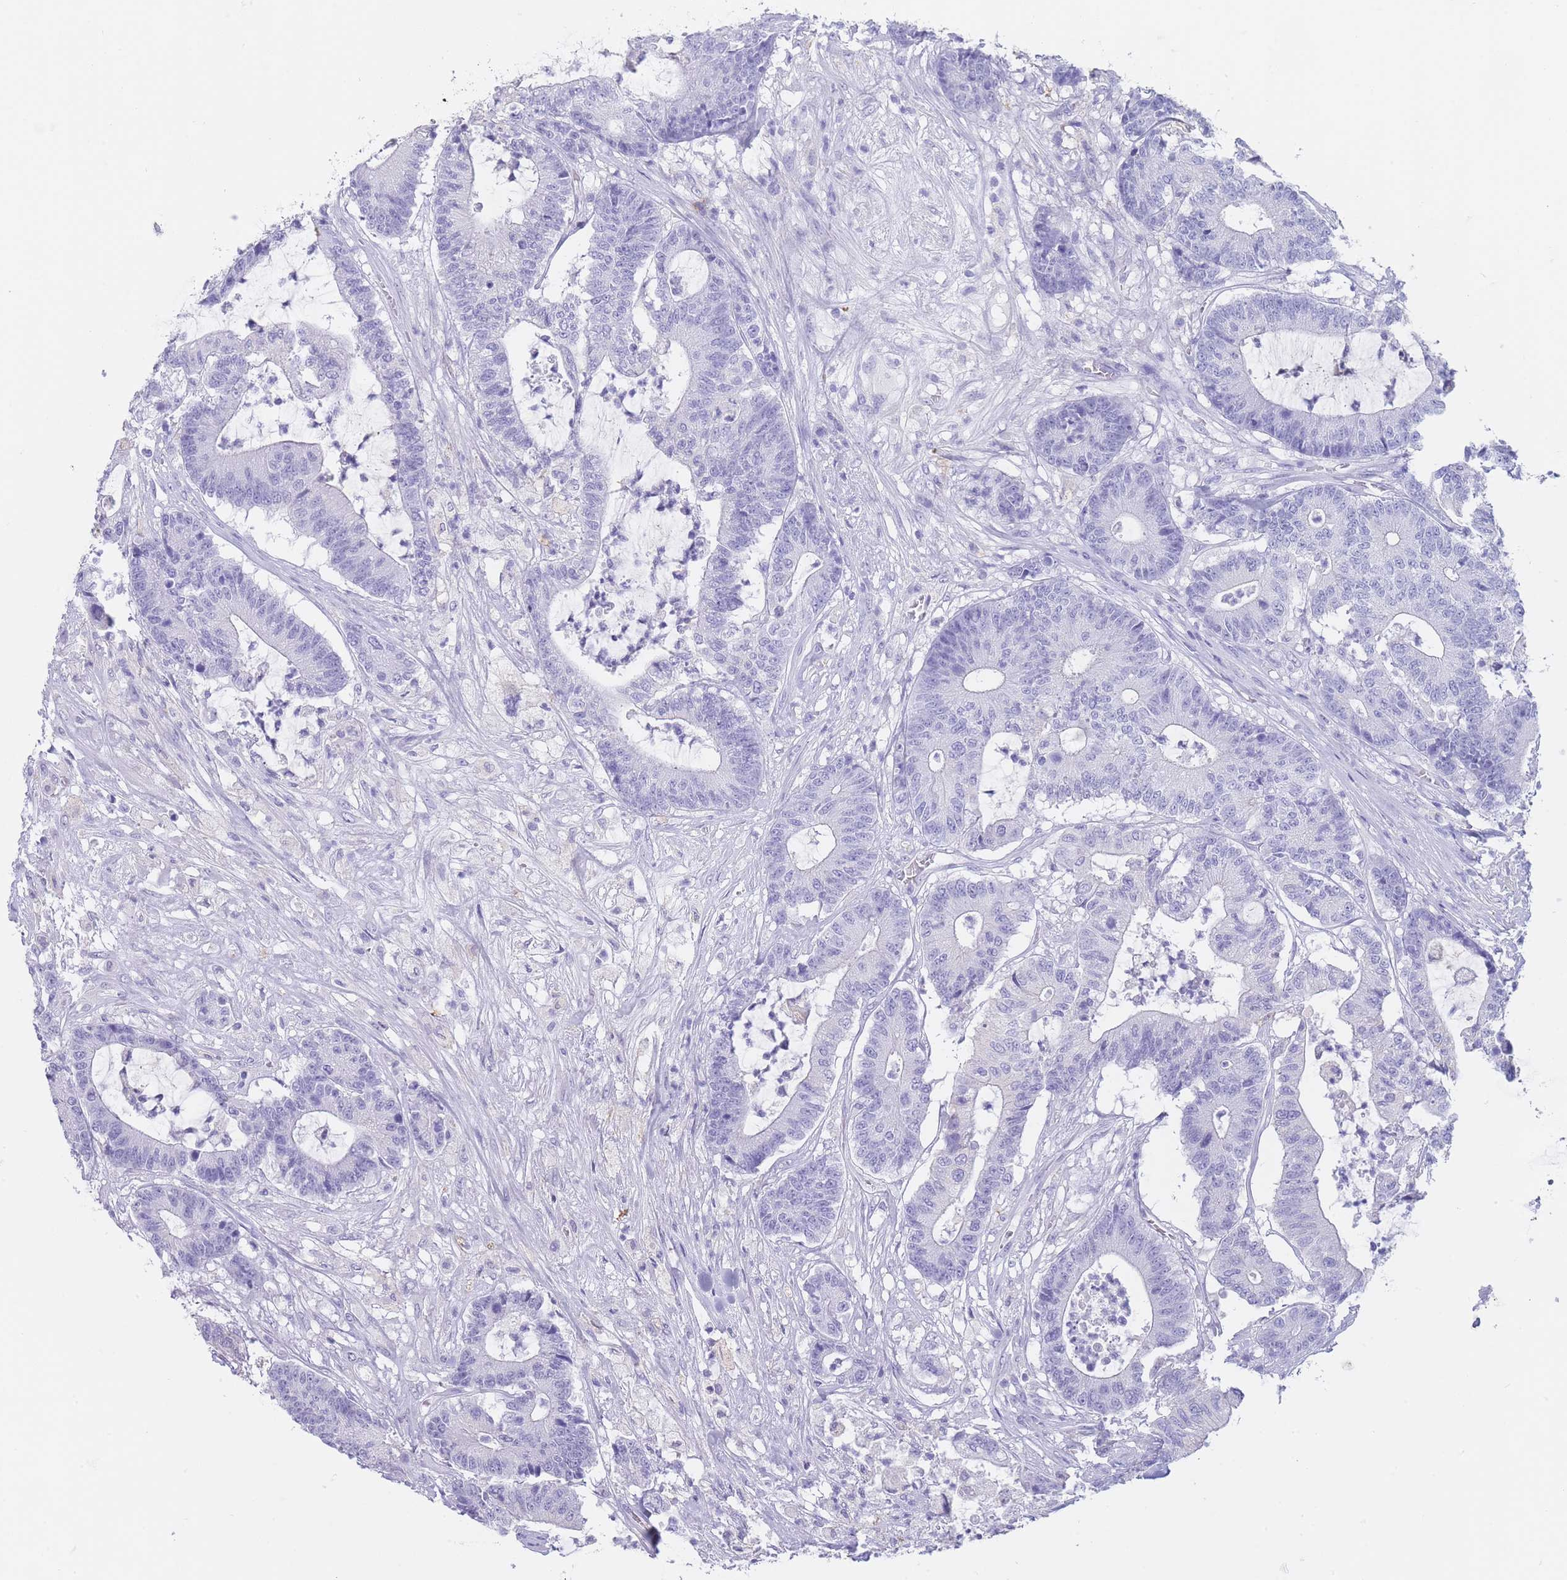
{"staining": {"intensity": "negative", "quantity": "none", "location": "none"}, "tissue": "colorectal cancer", "cell_type": "Tumor cells", "image_type": "cancer", "snomed": [{"axis": "morphology", "description": "Adenocarcinoma, NOS"}, {"axis": "topography", "description": "Colon"}], "caption": "Tumor cells are negative for brown protein staining in colorectal cancer (adenocarcinoma).", "gene": "CD37", "patient": {"sex": "female", "age": 84}}